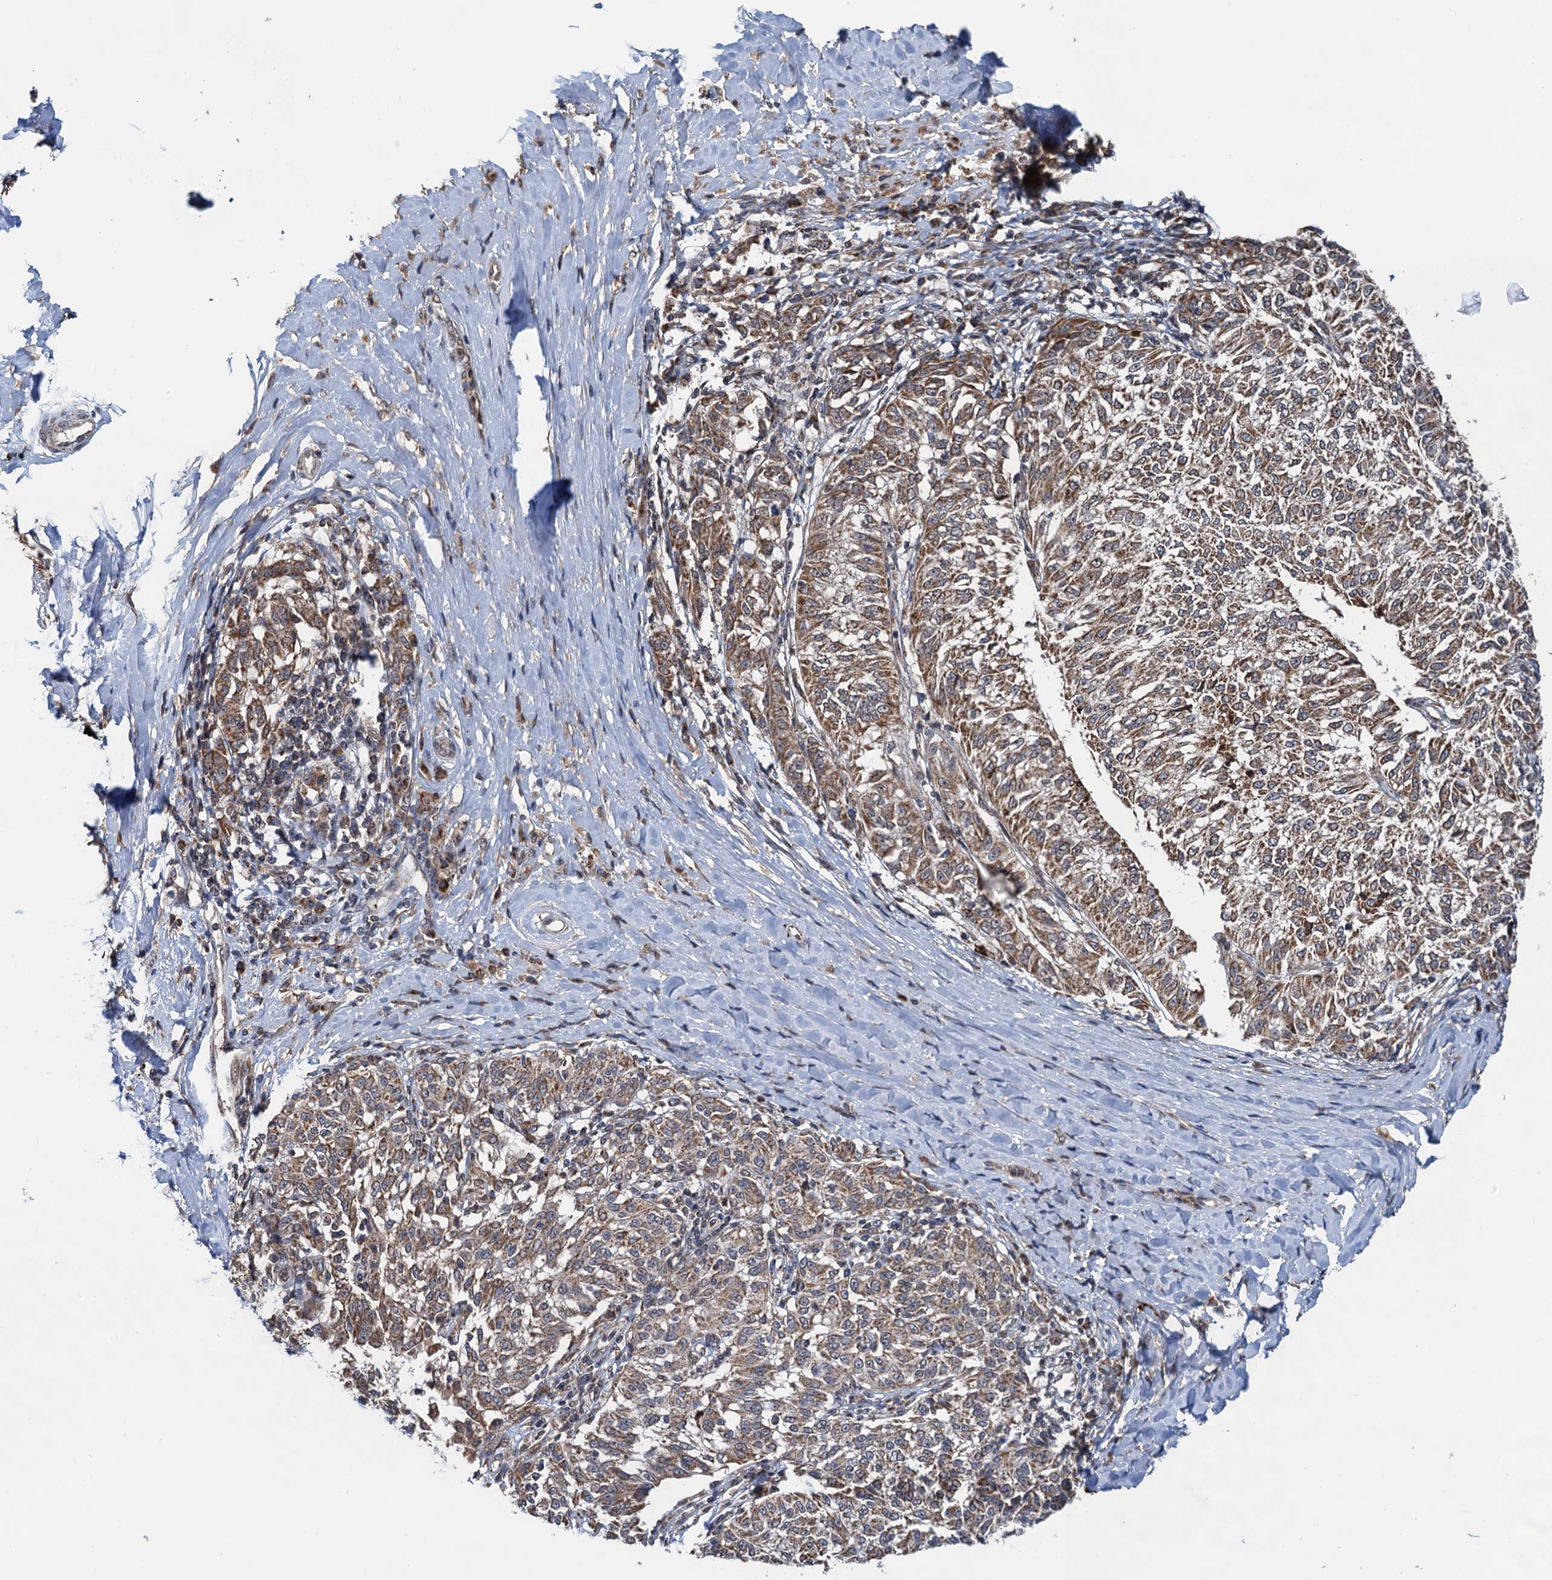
{"staining": {"intensity": "moderate", "quantity": ">75%", "location": "cytoplasmic/membranous"}, "tissue": "melanoma", "cell_type": "Tumor cells", "image_type": "cancer", "snomed": [{"axis": "morphology", "description": "Malignant melanoma, NOS"}, {"axis": "topography", "description": "Skin"}], "caption": "Melanoma stained with DAB immunohistochemistry (IHC) shows medium levels of moderate cytoplasmic/membranous positivity in about >75% of tumor cells. Immunohistochemistry stains the protein of interest in brown and the nuclei are stained blue.", "gene": "CMPK2", "patient": {"sex": "female", "age": 72}}